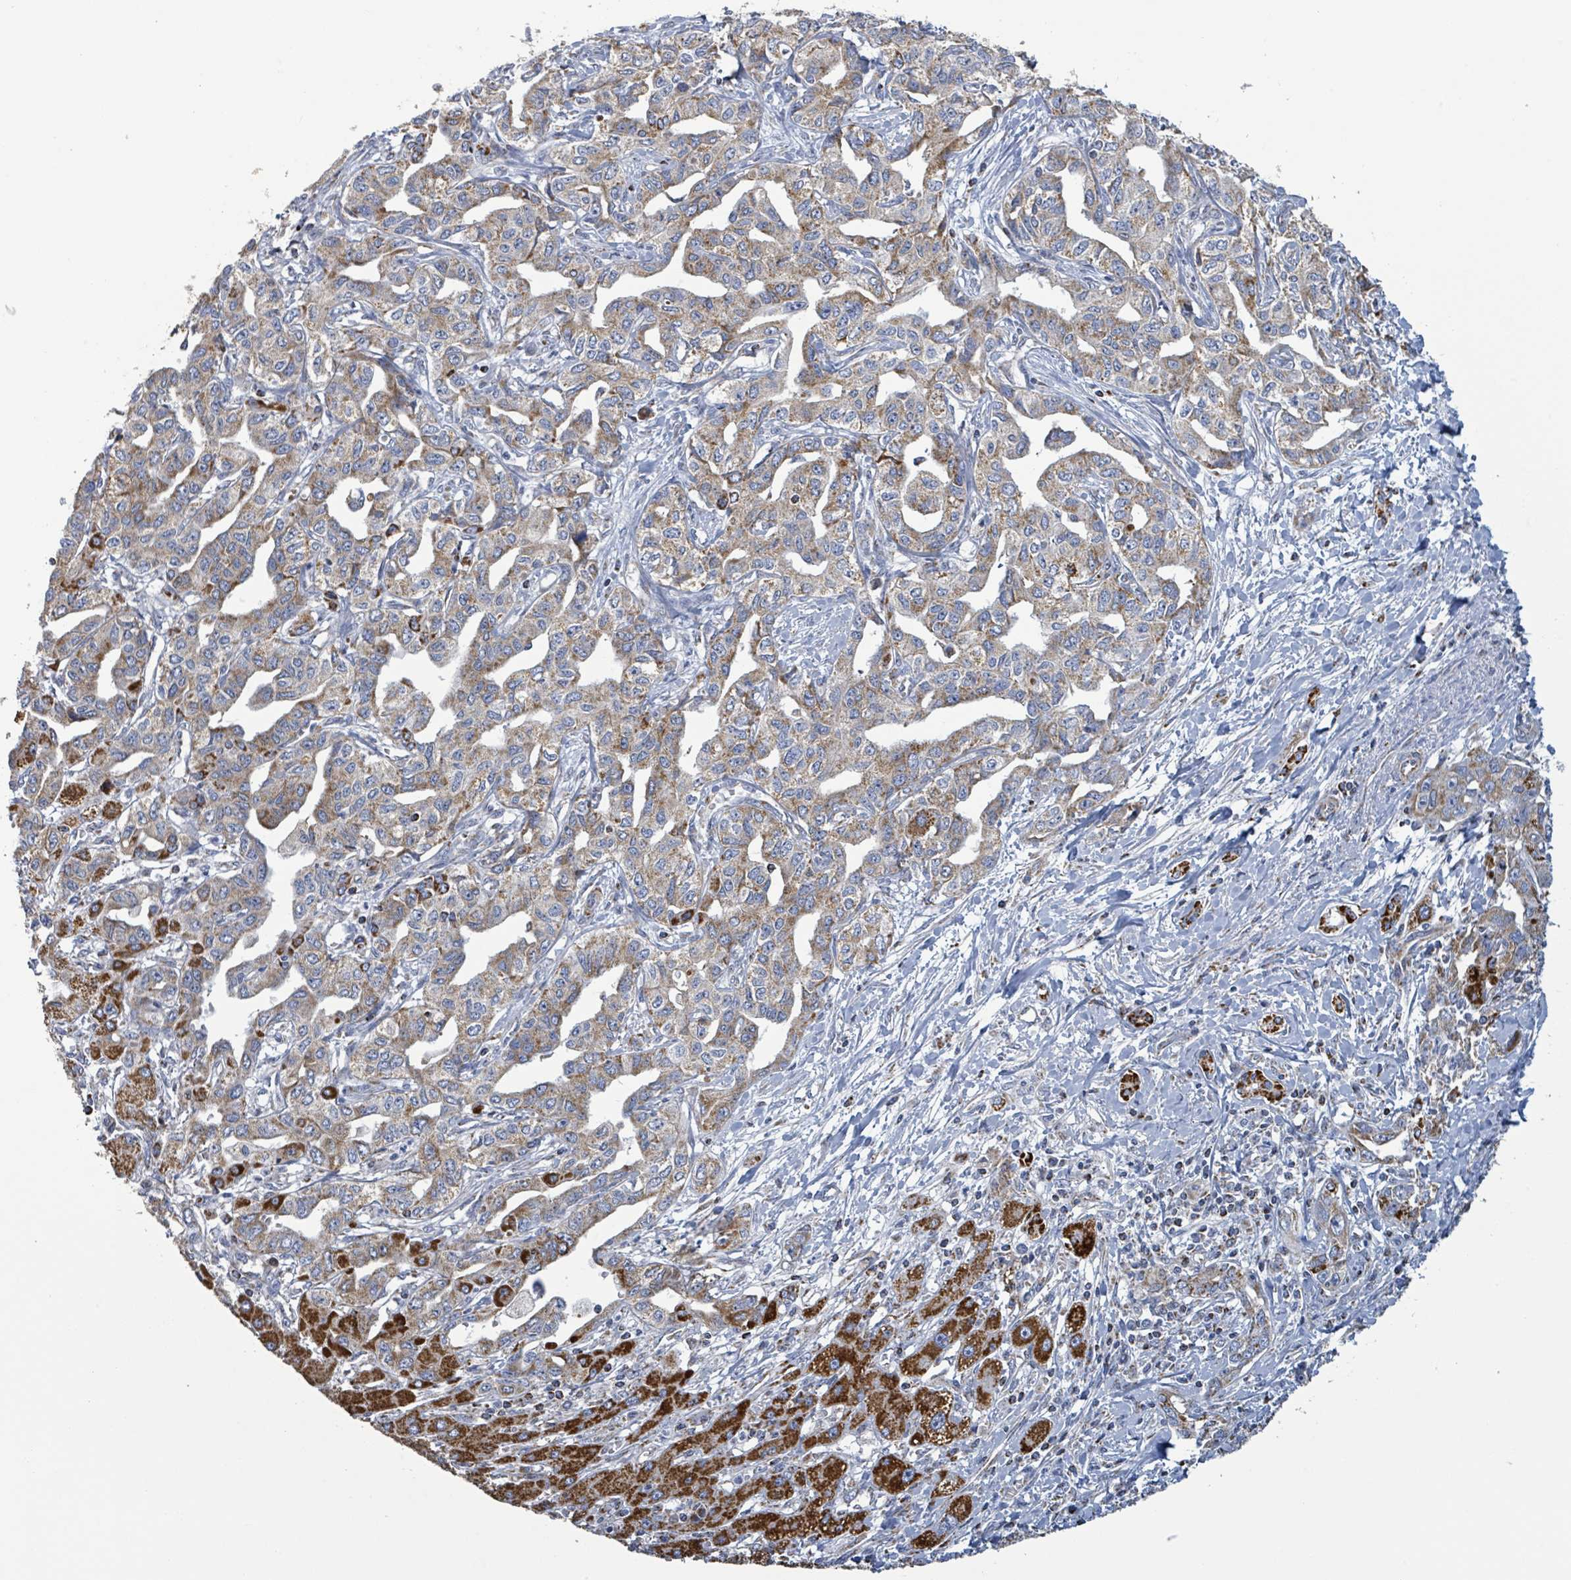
{"staining": {"intensity": "moderate", "quantity": ">75%", "location": "cytoplasmic/membranous"}, "tissue": "liver cancer", "cell_type": "Tumor cells", "image_type": "cancer", "snomed": [{"axis": "morphology", "description": "Cholangiocarcinoma"}, {"axis": "topography", "description": "Liver"}], "caption": "This photomicrograph shows immunohistochemistry (IHC) staining of human liver cancer, with medium moderate cytoplasmic/membranous expression in about >75% of tumor cells.", "gene": "SUCLG2", "patient": {"sex": "male", "age": 59}}